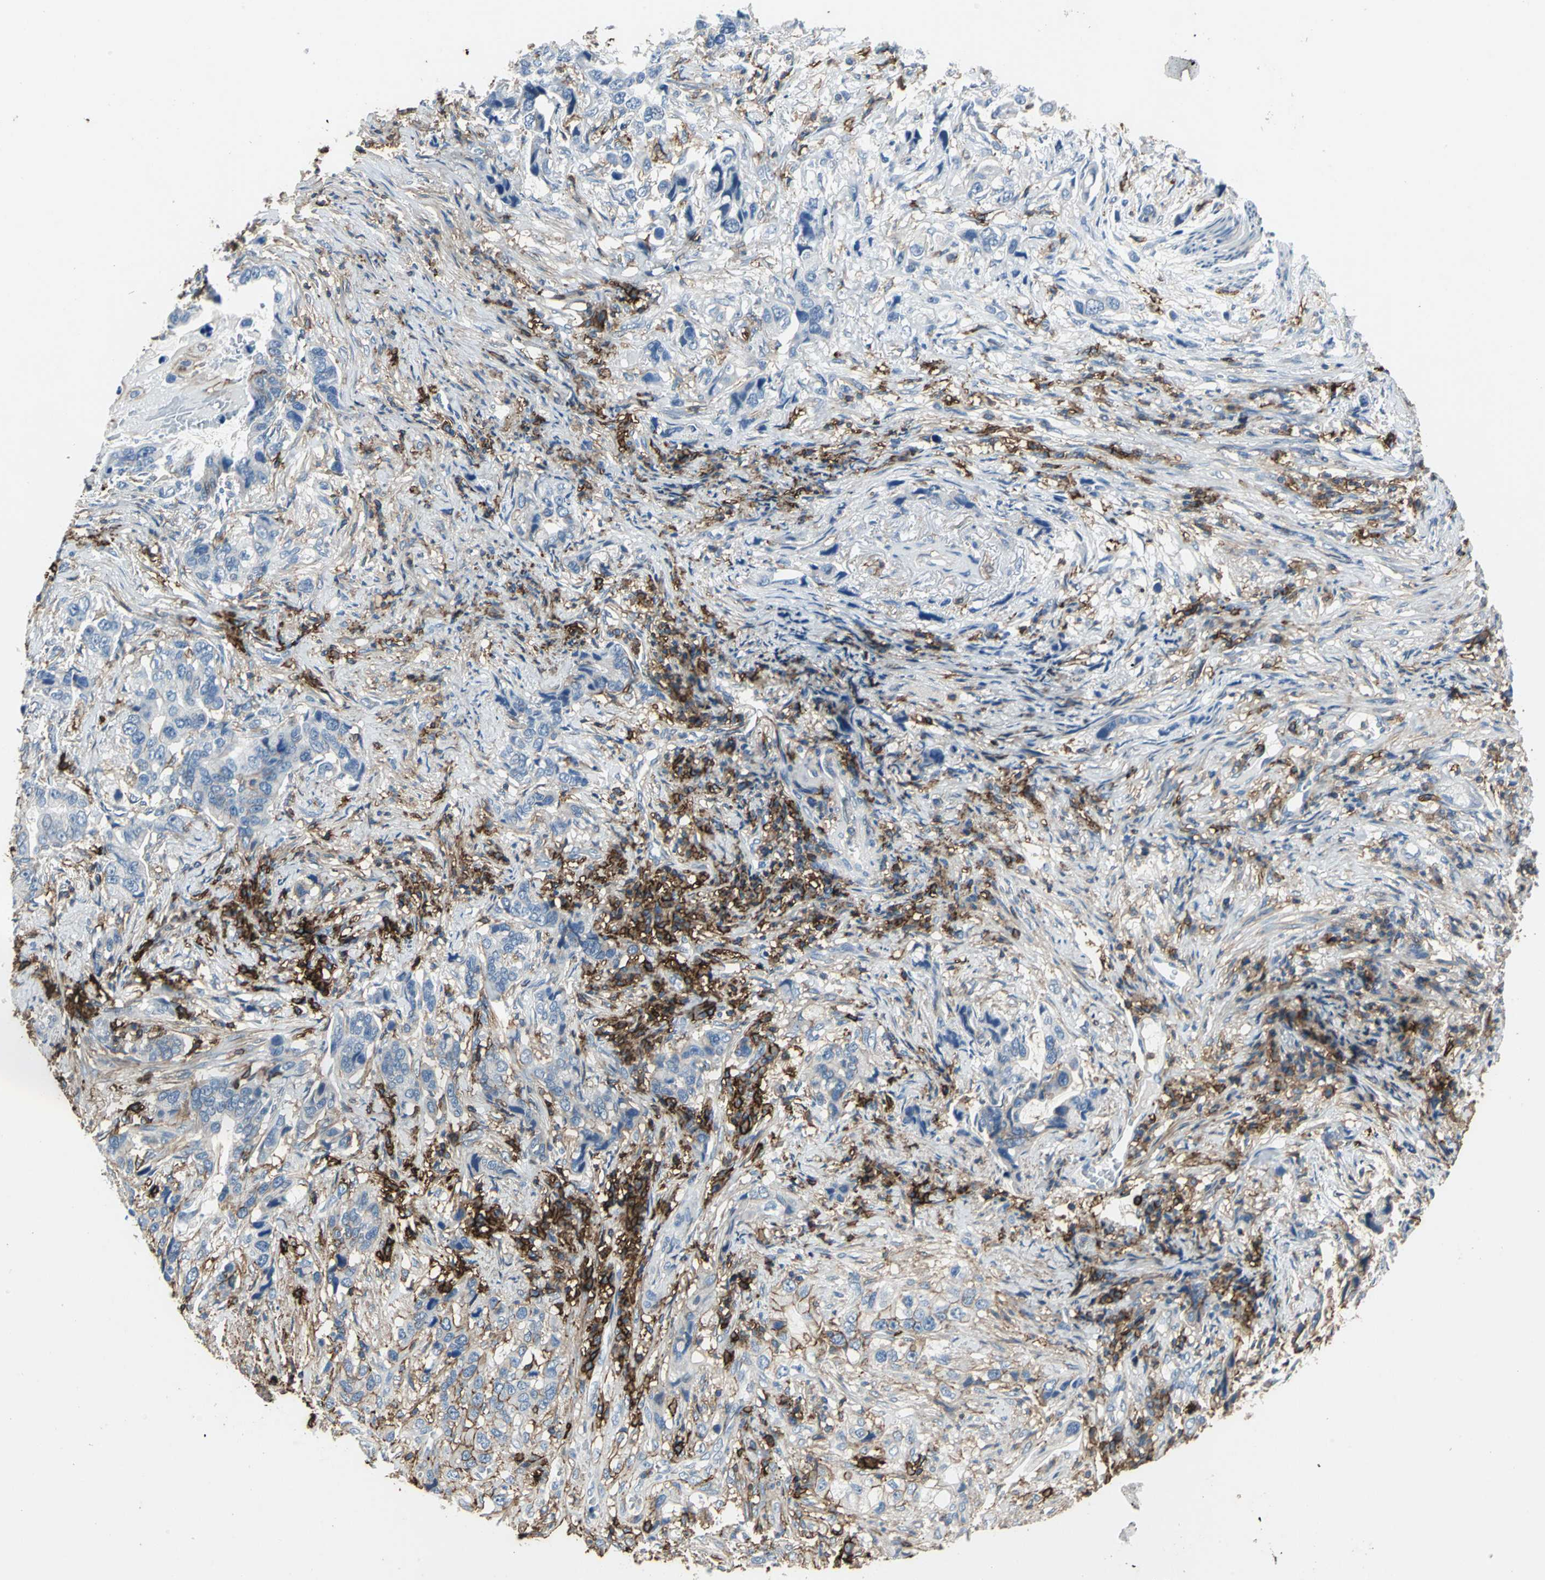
{"staining": {"intensity": "weak", "quantity": "25%-75%", "location": "cytoplasmic/membranous"}, "tissue": "stomach cancer", "cell_type": "Tumor cells", "image_type": "cancer", "snomed": [{"axis": "morphology", "description": "Adenocarcinoma, NOS"}, {"axis": "topography", "description": "Stomach, lower"}], "caption": "This photomicrograph shows immunohistochemistry (IHC) staining of human stomach cancer, with low weak cytoplasmic/membranous staining in approximately 25%-75% of tumor cells.", "gene": "CD44", "patient": {"sex": "female", "age": 93}}